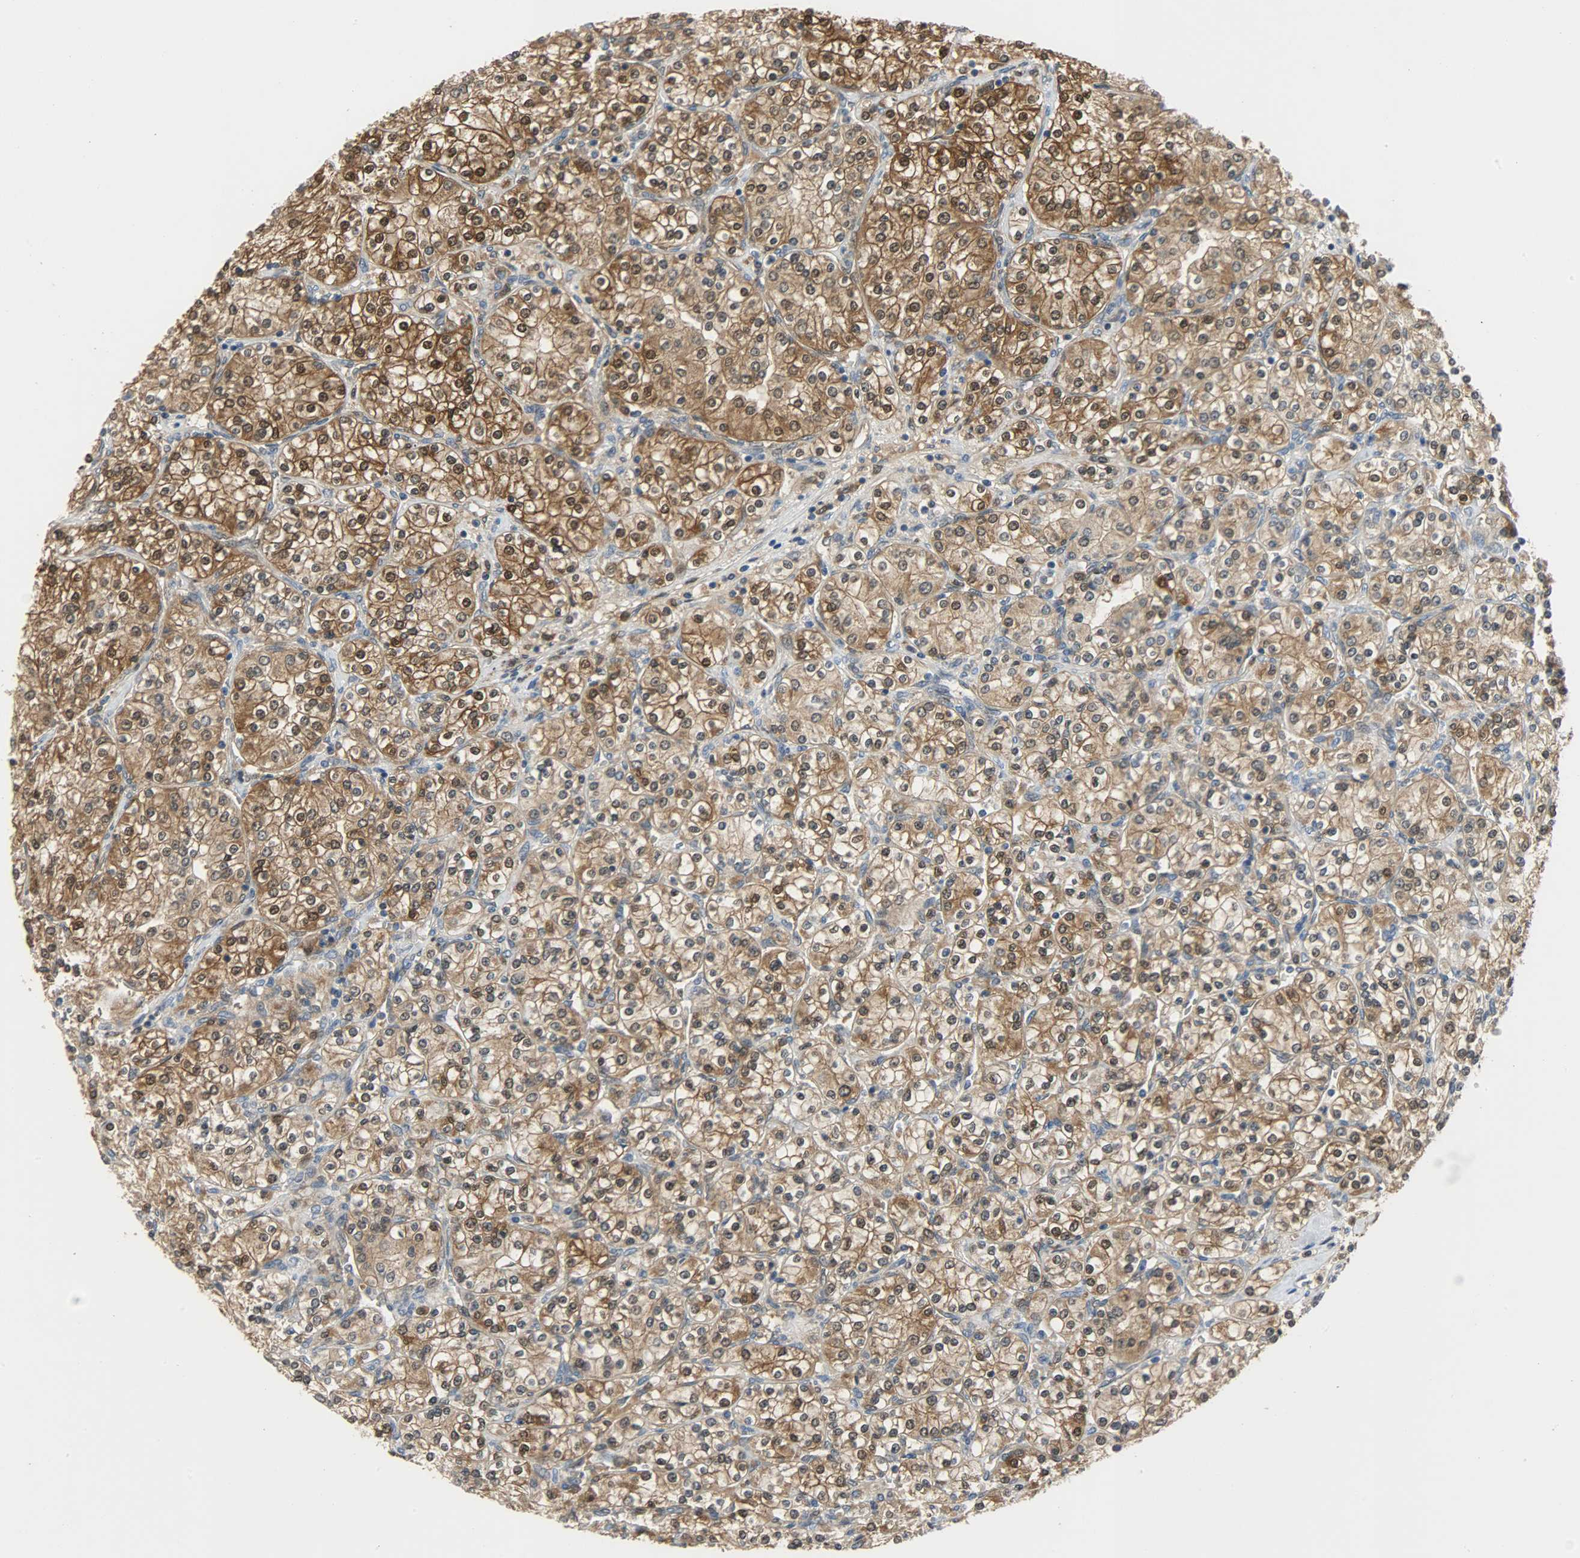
{"staining": {"intensity": "strong", "quantity": ">75%", "location": "cytoplasmic/membranous,nuclear"}, "tissue": "renal cancer", "cell_type": "Tumor cells", "image_type": "cancer", "snomed": [{"axis": "morphology", "description": "Adenocarcinoma, NOS"}, {"axis": "topography", "description": "Kidney"}], "caption": "A brown stain labels strong cytoplasmic/membranous and nuclear expression of a protein in renal adenocarcinoma tumor cells.", "gene": "EIF4EBP1", "patient": {"sex": "male", "age": 77}}